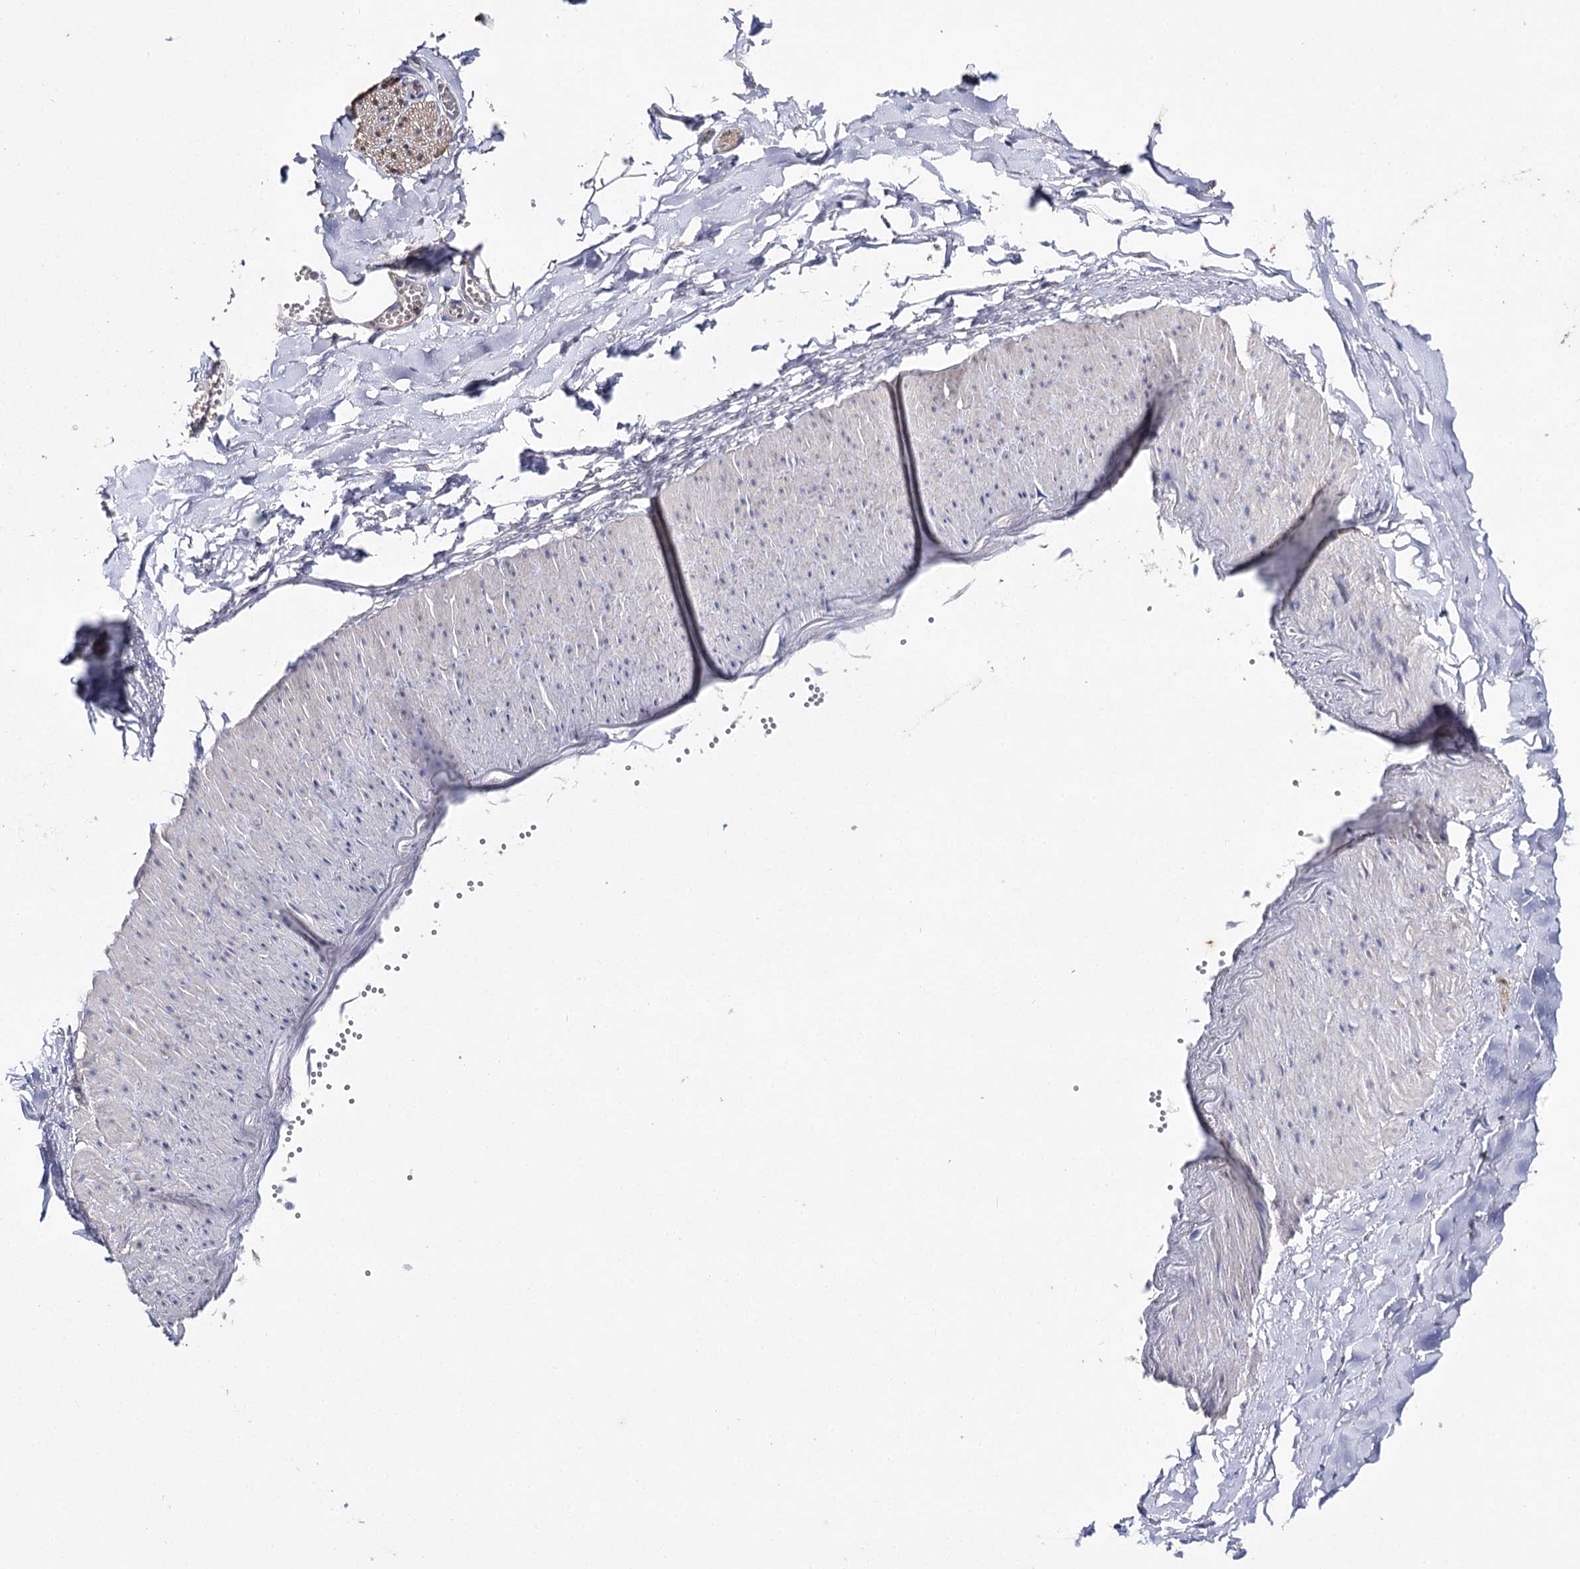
{"staining": {"intensity": "moderate", "quantity": "<25%", "location": "cytoplasmic/membranous"}, "tissue": "adipose tissue", "cell_type": "Adipocytes", "image_type": "normal", "snomed": [{"axis": "morphology", "description": "Normal tissue, NOS"}, {"axis": "topography", "description": "Gallbladder"}, {"axis": "topography", "description": "Peripheral nerve tissue"}], "caption": "Immunohistochemical staining of unremarkable human adipose tissue demonstrates <25% levels of moderate cytoplasmic/membranous protein staining in approximately <25% of adipocytes.", "gene": "AURKC", "patient": {"sex": "male", "age": 38}}